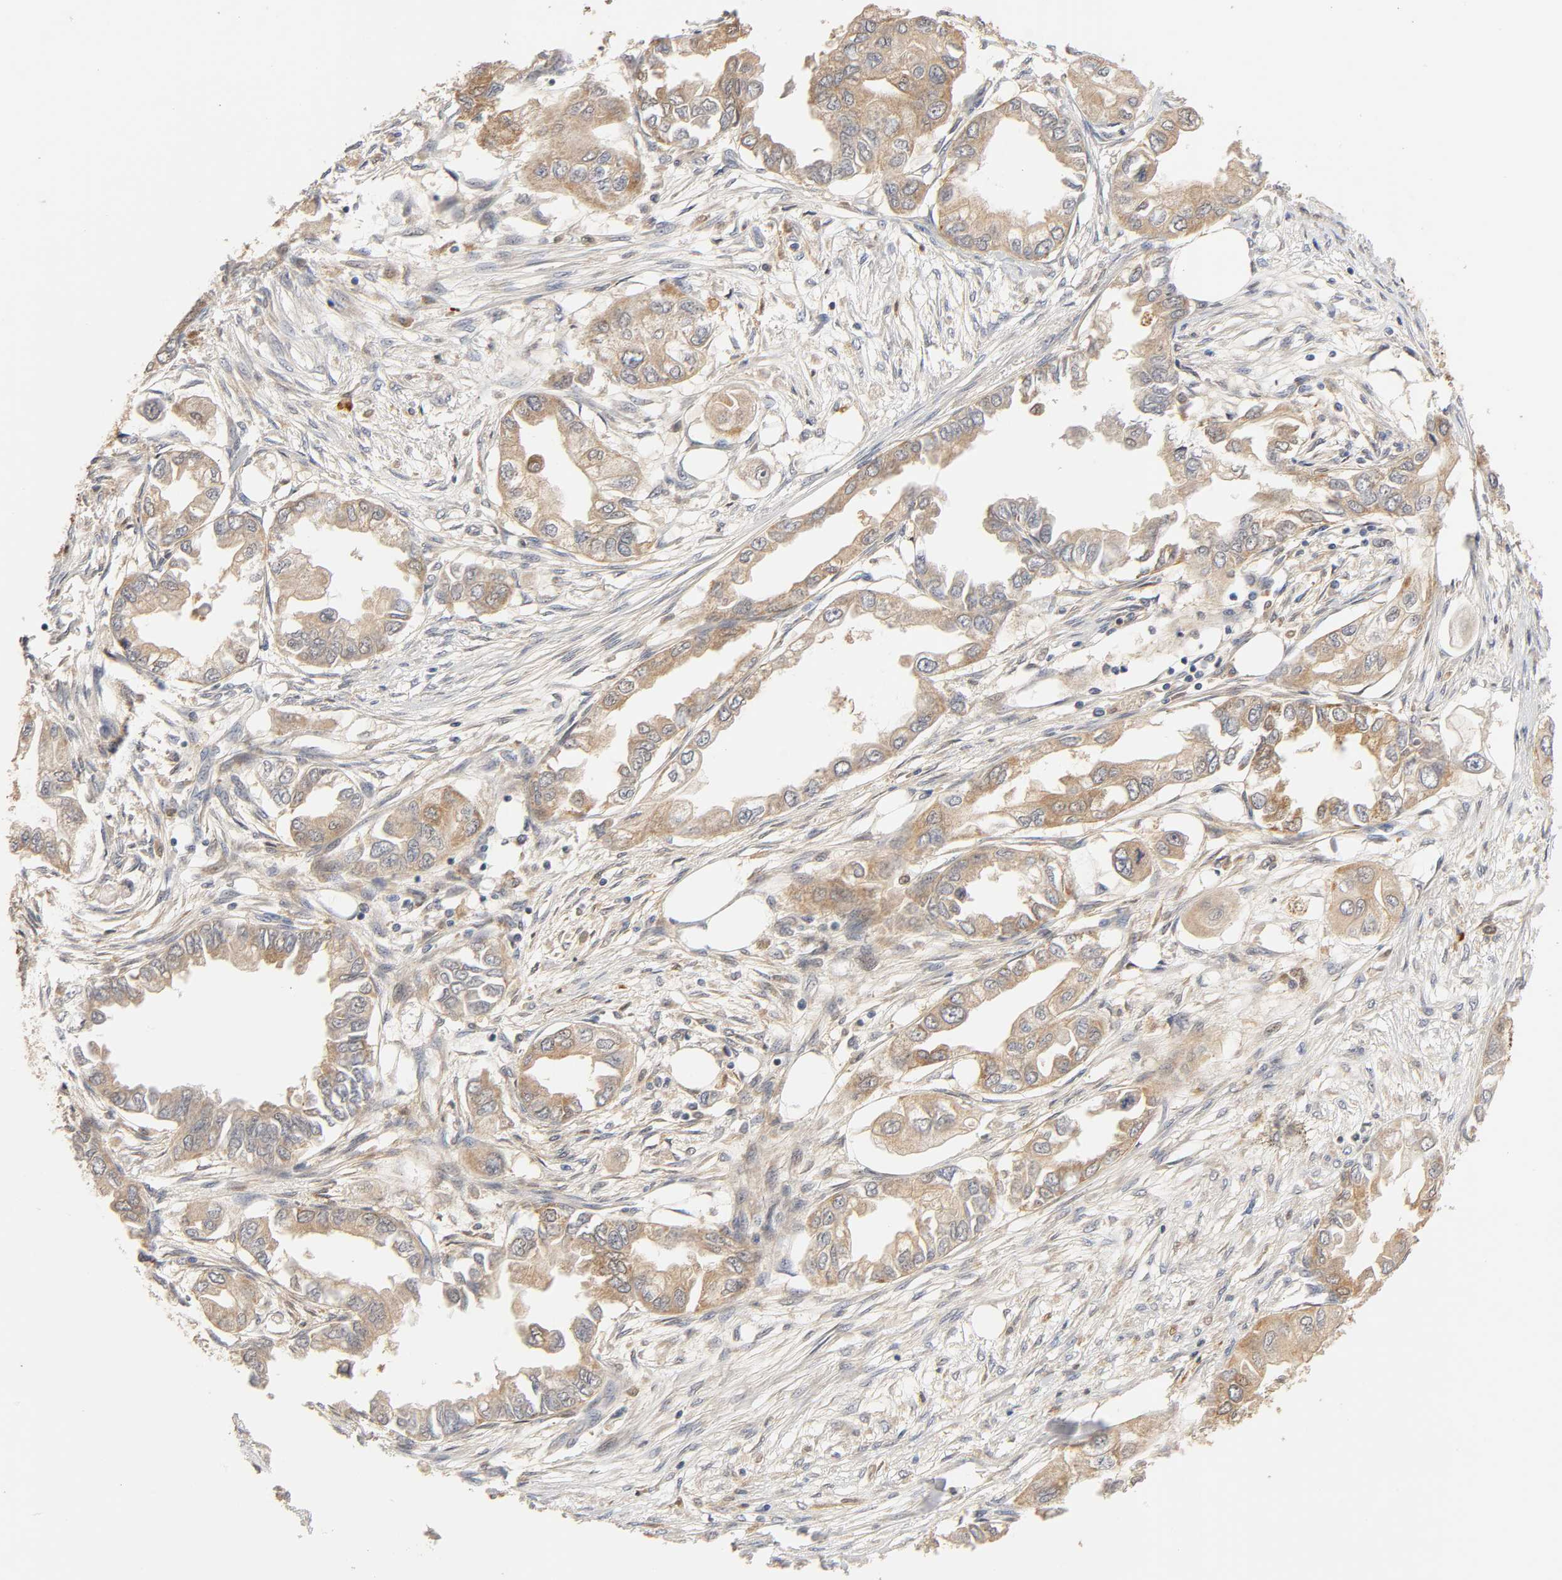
{"staining": {"intensity": "moderate", "quantity": ">75%", "location": "cytoplasmic/membranous"}, "tissue": "endometrial cancer", "cell_type": "Tumor cells", "image_type": "cancer", "snomed": [{"axis": "morphology", "description": "Adenocarcinoma, NOS"}, {"axis": "topography", "description": "Endometrium"}], "caption": "This is a photomicrograph of immunohistochemistry (IHC) staining of endometrial adenocarcinoma, which shows moderate expression in the cytoplasmic/membranous of tumor cells.", "gene": "GSTZ1", "patient": {"sex": "female", "age": 67}}